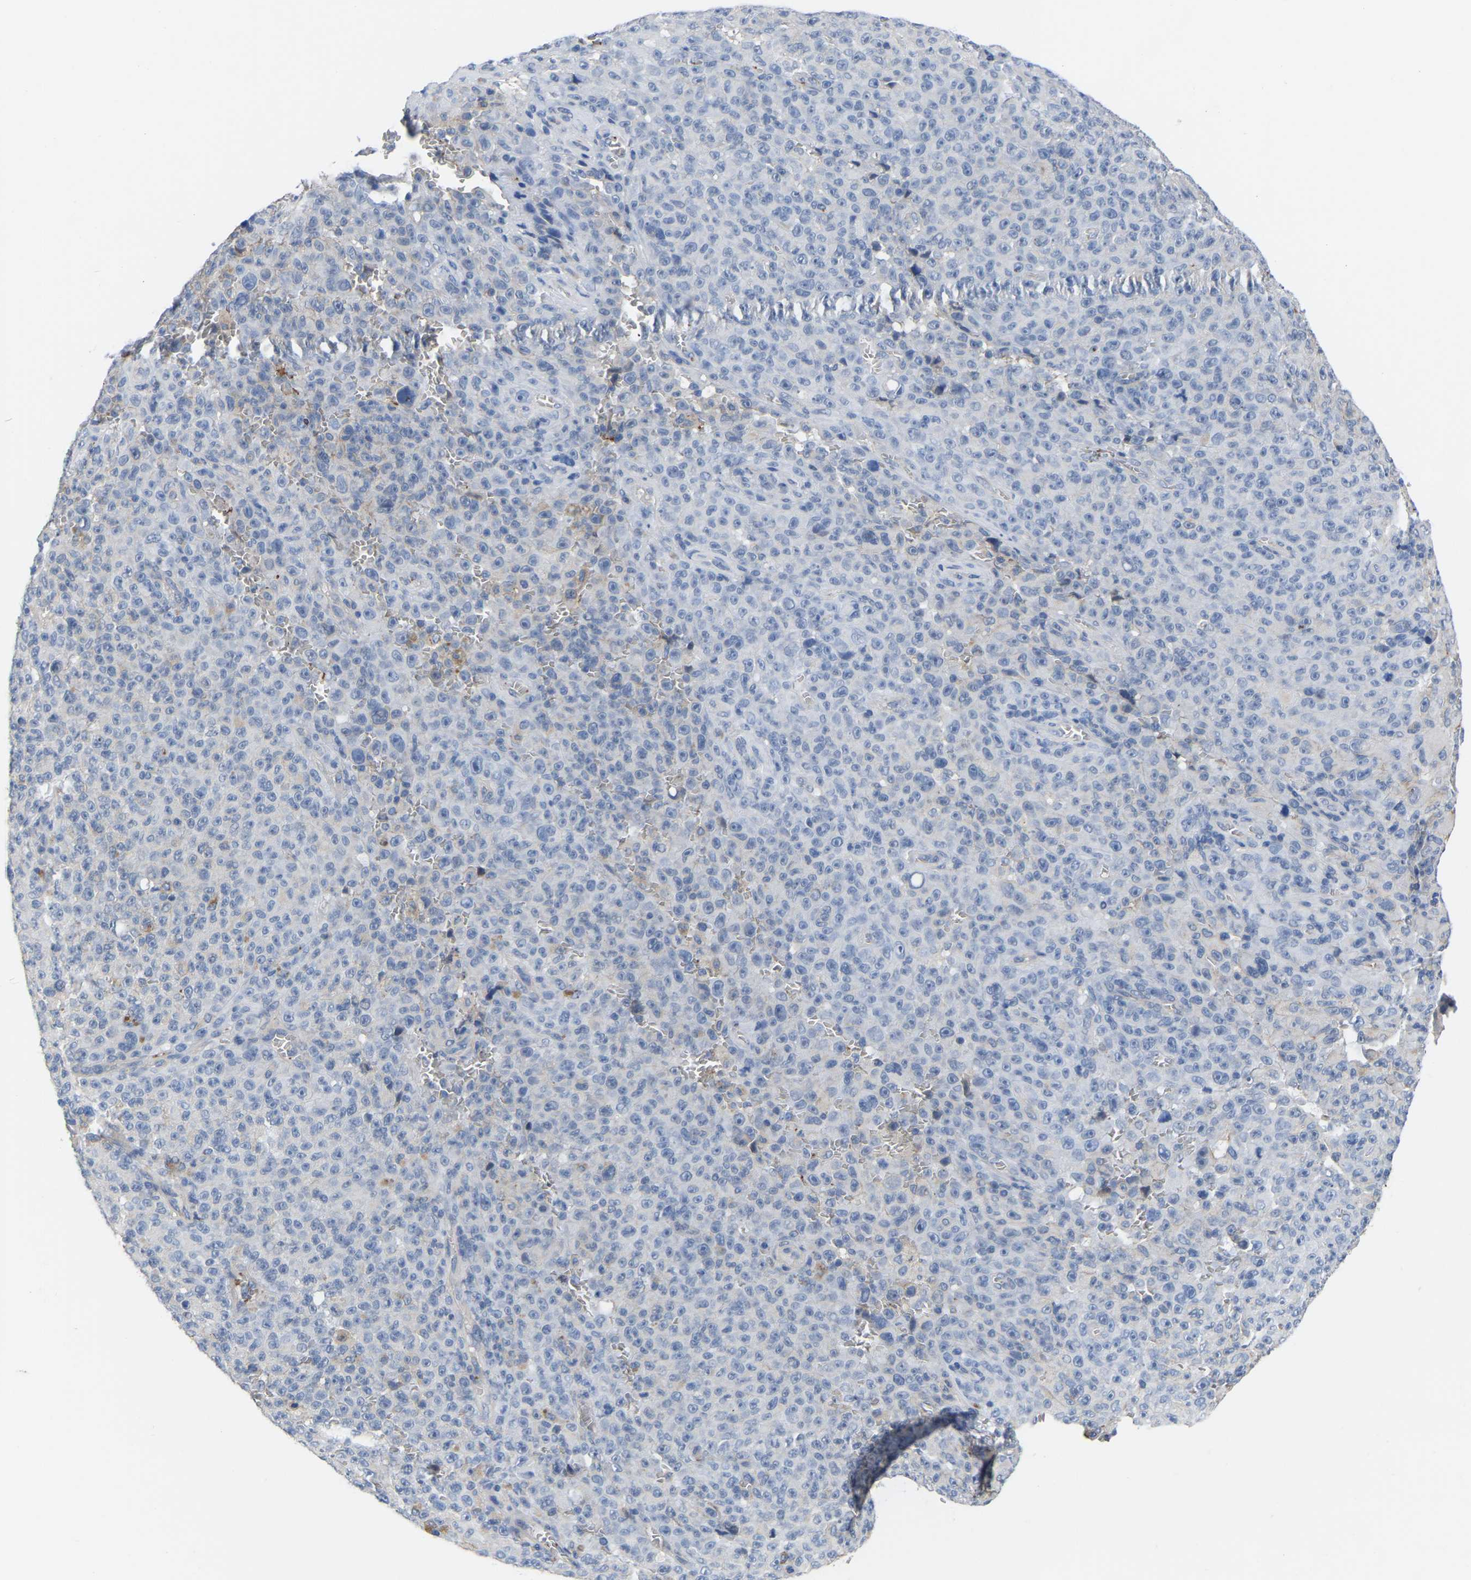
{"staining": {"intensity": "negative", "quantity": "none", "location": "none"}, "tissue": "melanoma", "cell_type": "Tumor cells", "image_type": "cancer", "snomed": [{"axis": "morphology", "description": "Malignant melanoma, NOS"}, {"axis": "topography", "description": "Skin"}], "caption": "Malignant melanoma stained for a protein using immunohistochemistry (IHC) exhibits no staining tumor cells.", "gene": "ZNF449", "patient": {"sex": "female", "age": 82}}